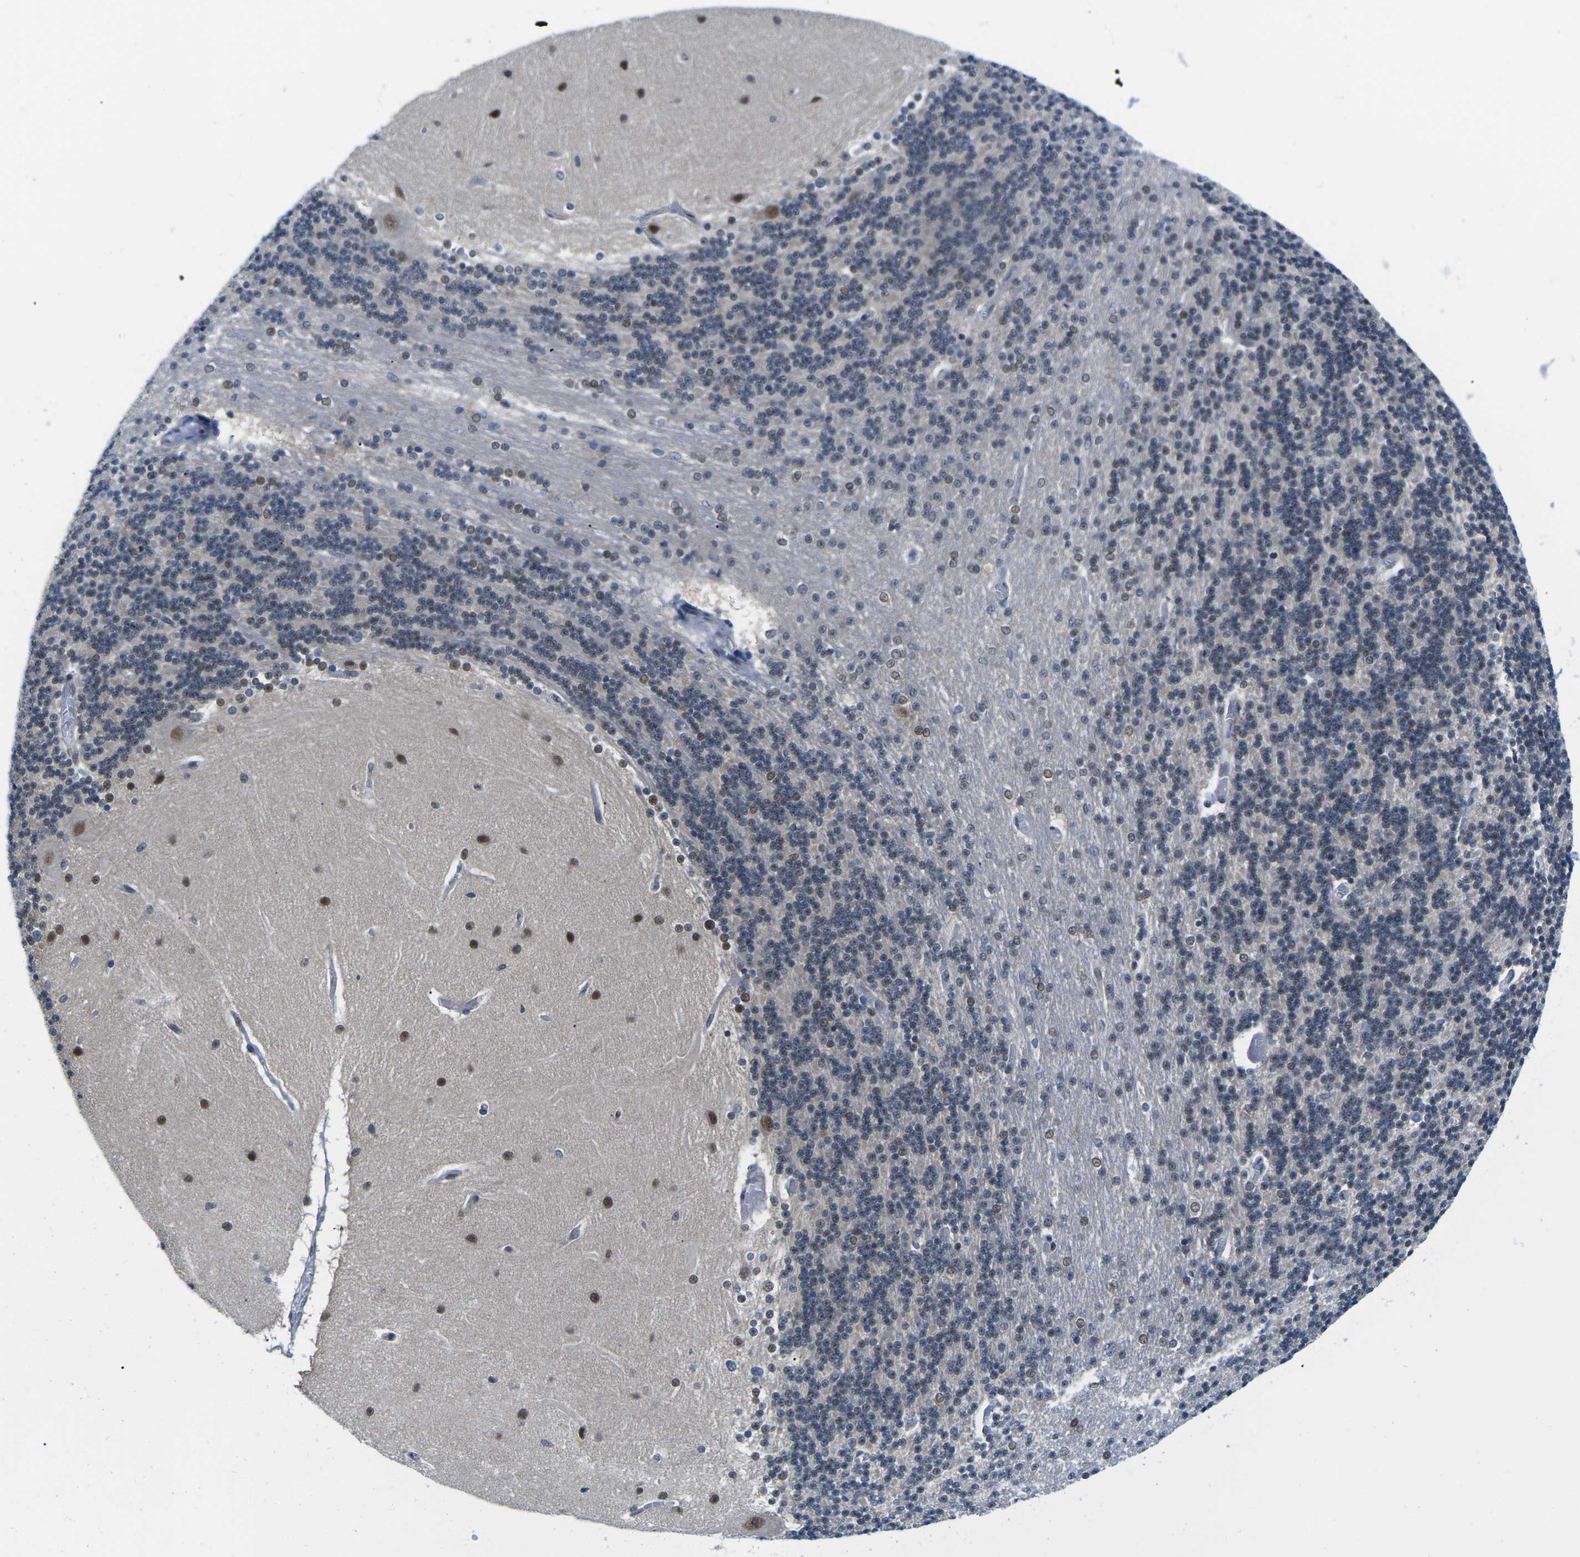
{"staining": {"intensity": "moderate", "quantity": "25%-75%", "location": "nuclear"}, "tissue": "cerebellum", "cell_type": "Cells in granular layer", "image_type": "normal", "snomed": [{"axis": "morphology", "description": "Normal tissue, NOS"}, {"axis": "topography", "description": "Cerebellum"}], "caption": "Protein expression analysis of benign cerebellum shows moderate nuclear staining in about 25%-75% of cells in granular layer. (Brightfield microscopy of DAB IHC at high magnification).", "gene": "UBA7", "patient": {"sex": "female", "age": 54}}